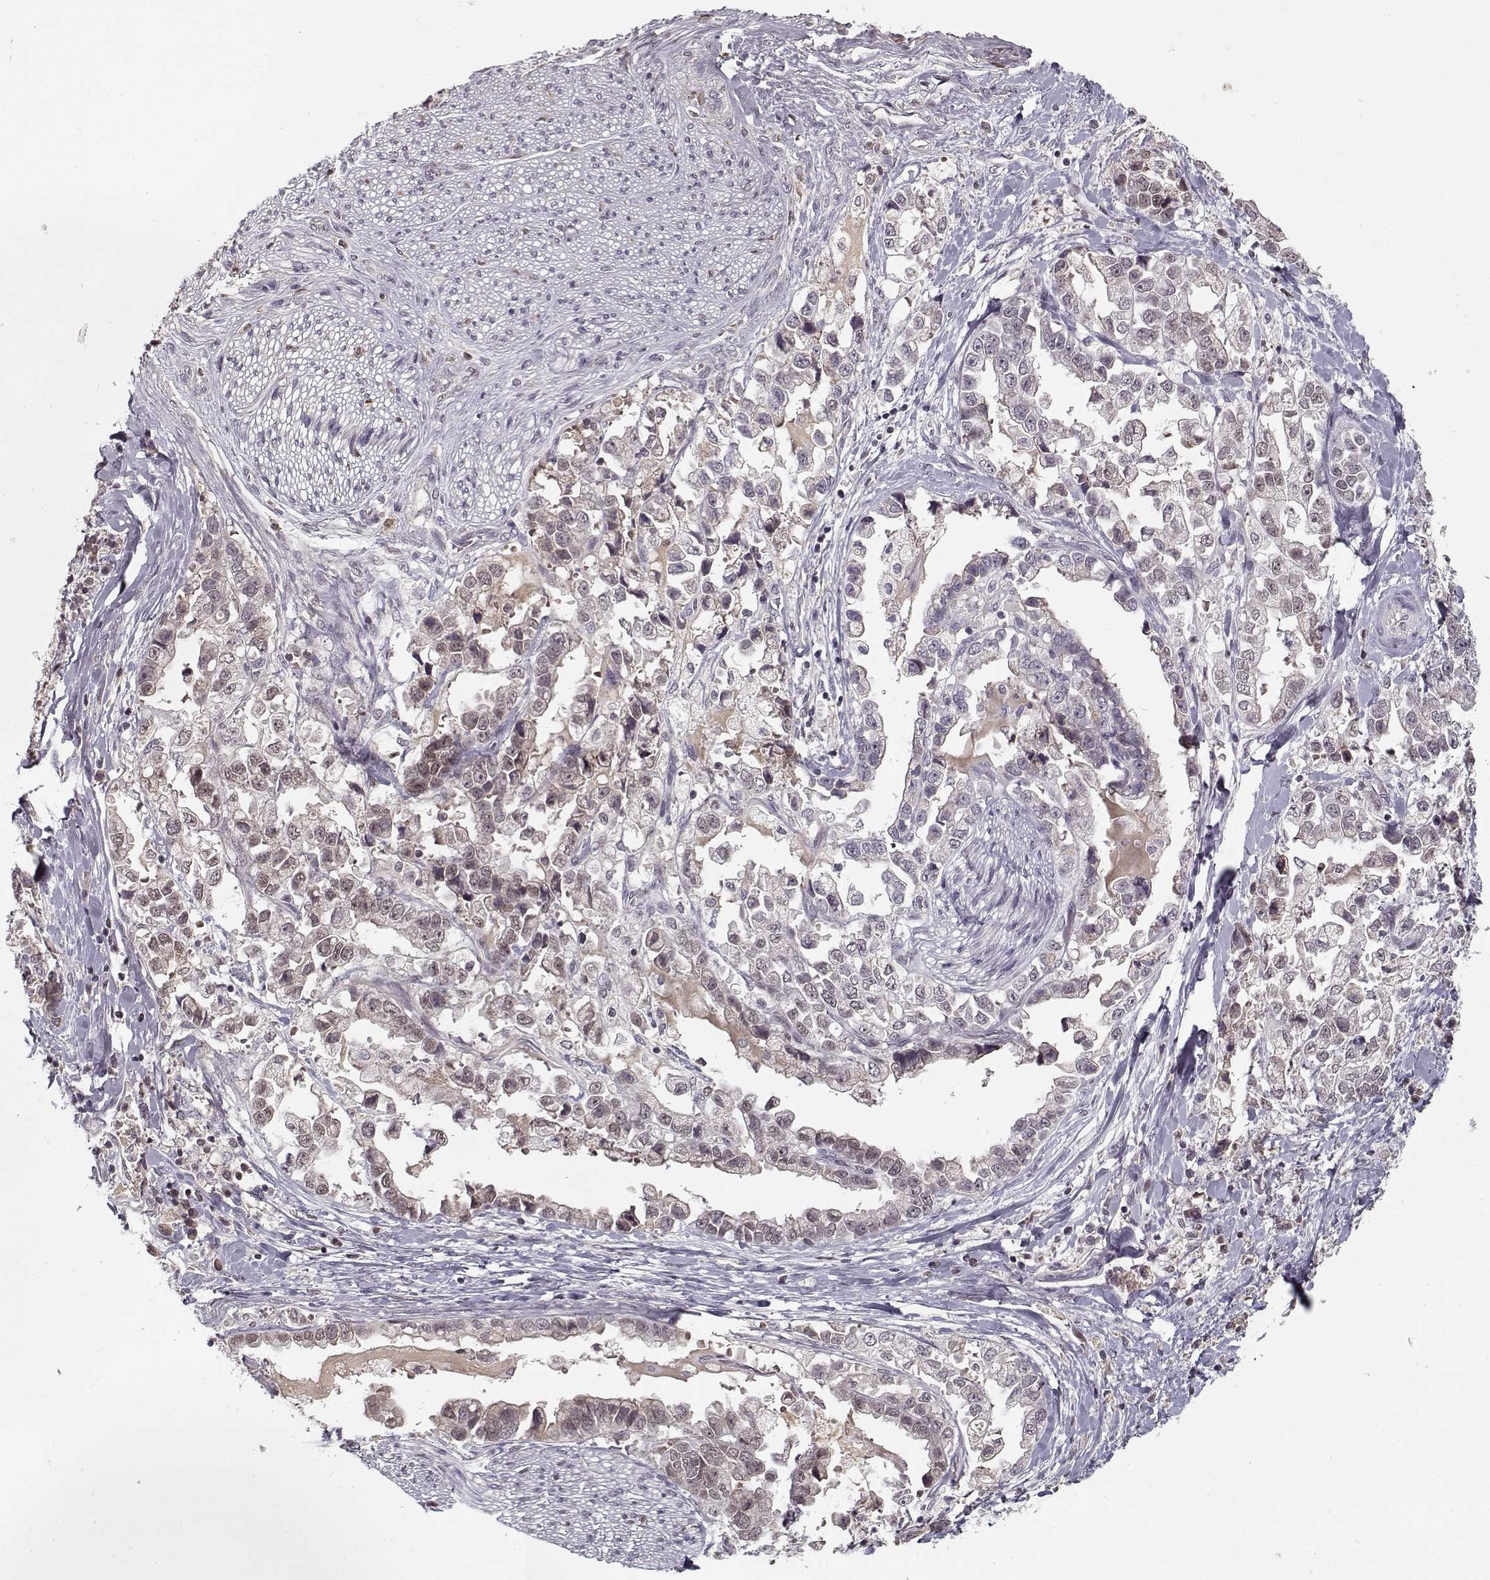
{"staining": {"intensity": "negative", "quantity": "none", "location": "none"}, "tissue": "stomach cancer", "cell_type": "Tumor cells", "image_type": "cancer", "snomed": [{"axis": "morphology", "description": "Adenocarcinoma, NOS"}, {"axis": "topography", "description": "Stomach"}], "caption": "High power microscopy micrograph of an IHC histopathology image of stomach adenocarcinoma, revealing no significant staining in tumor cells. Nuclei are stained in blue.", "gene": "AFM", "patient": {"sex": "male", "age": 59}}